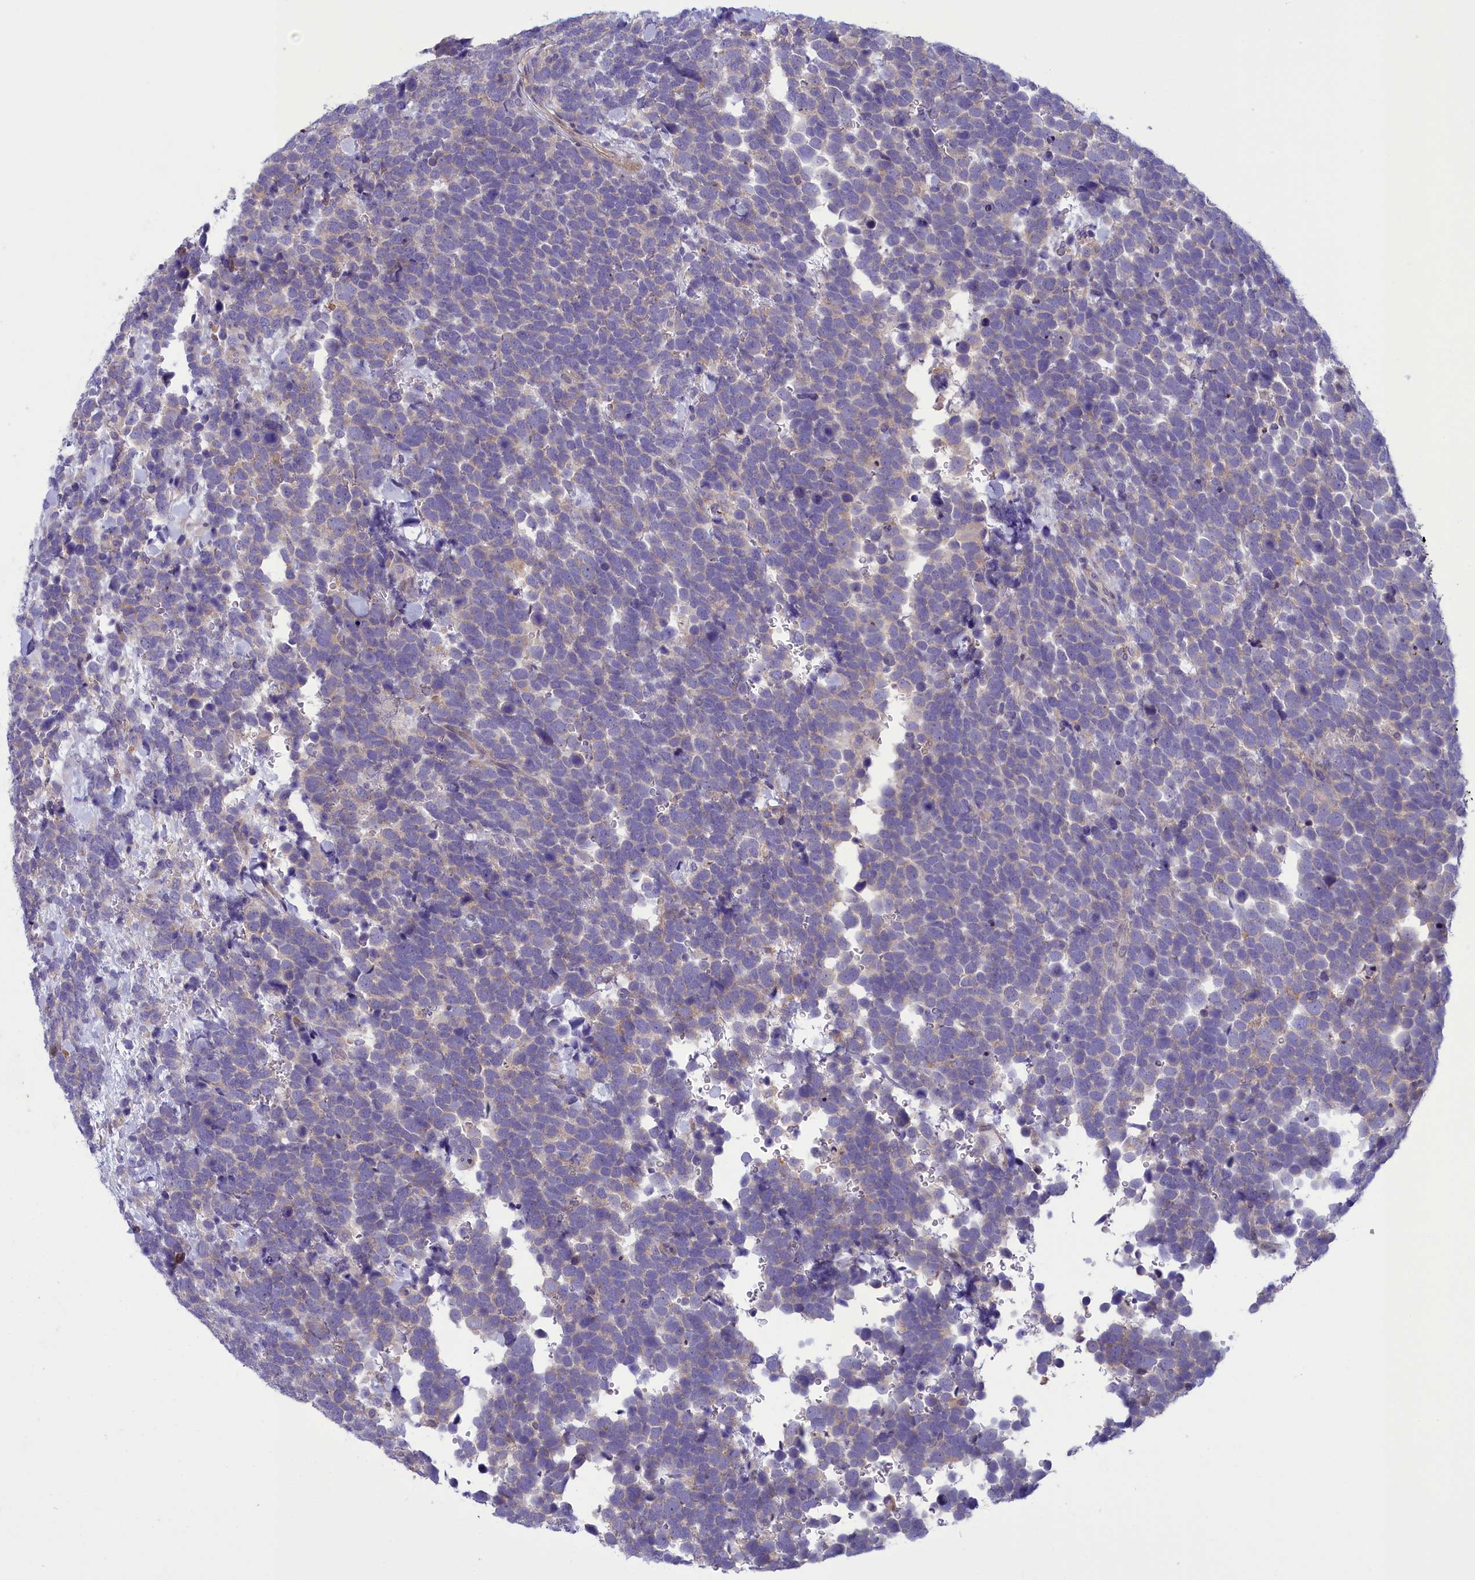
{"staining": {"intensity": "weak", "quantity": "<25%", "location": "cytoplasmic/membranous"}, "tissue": "urothelial cancer", "cell_type": "Tumor cells", "image_type": "cancer", "snomed": [{"axis": "morphology", "description": "Urothelial carcinoma, High grade"}, {"axis": "topography", "description": "Urinary bladder"}], "caption": "Tumor cells are negative for brown protein staining in high-grade urothelial carcinoma. (DAB IHC, high magnification).", "gene": "CORO2A", "patient": {"sex": "female", "age": 82}}